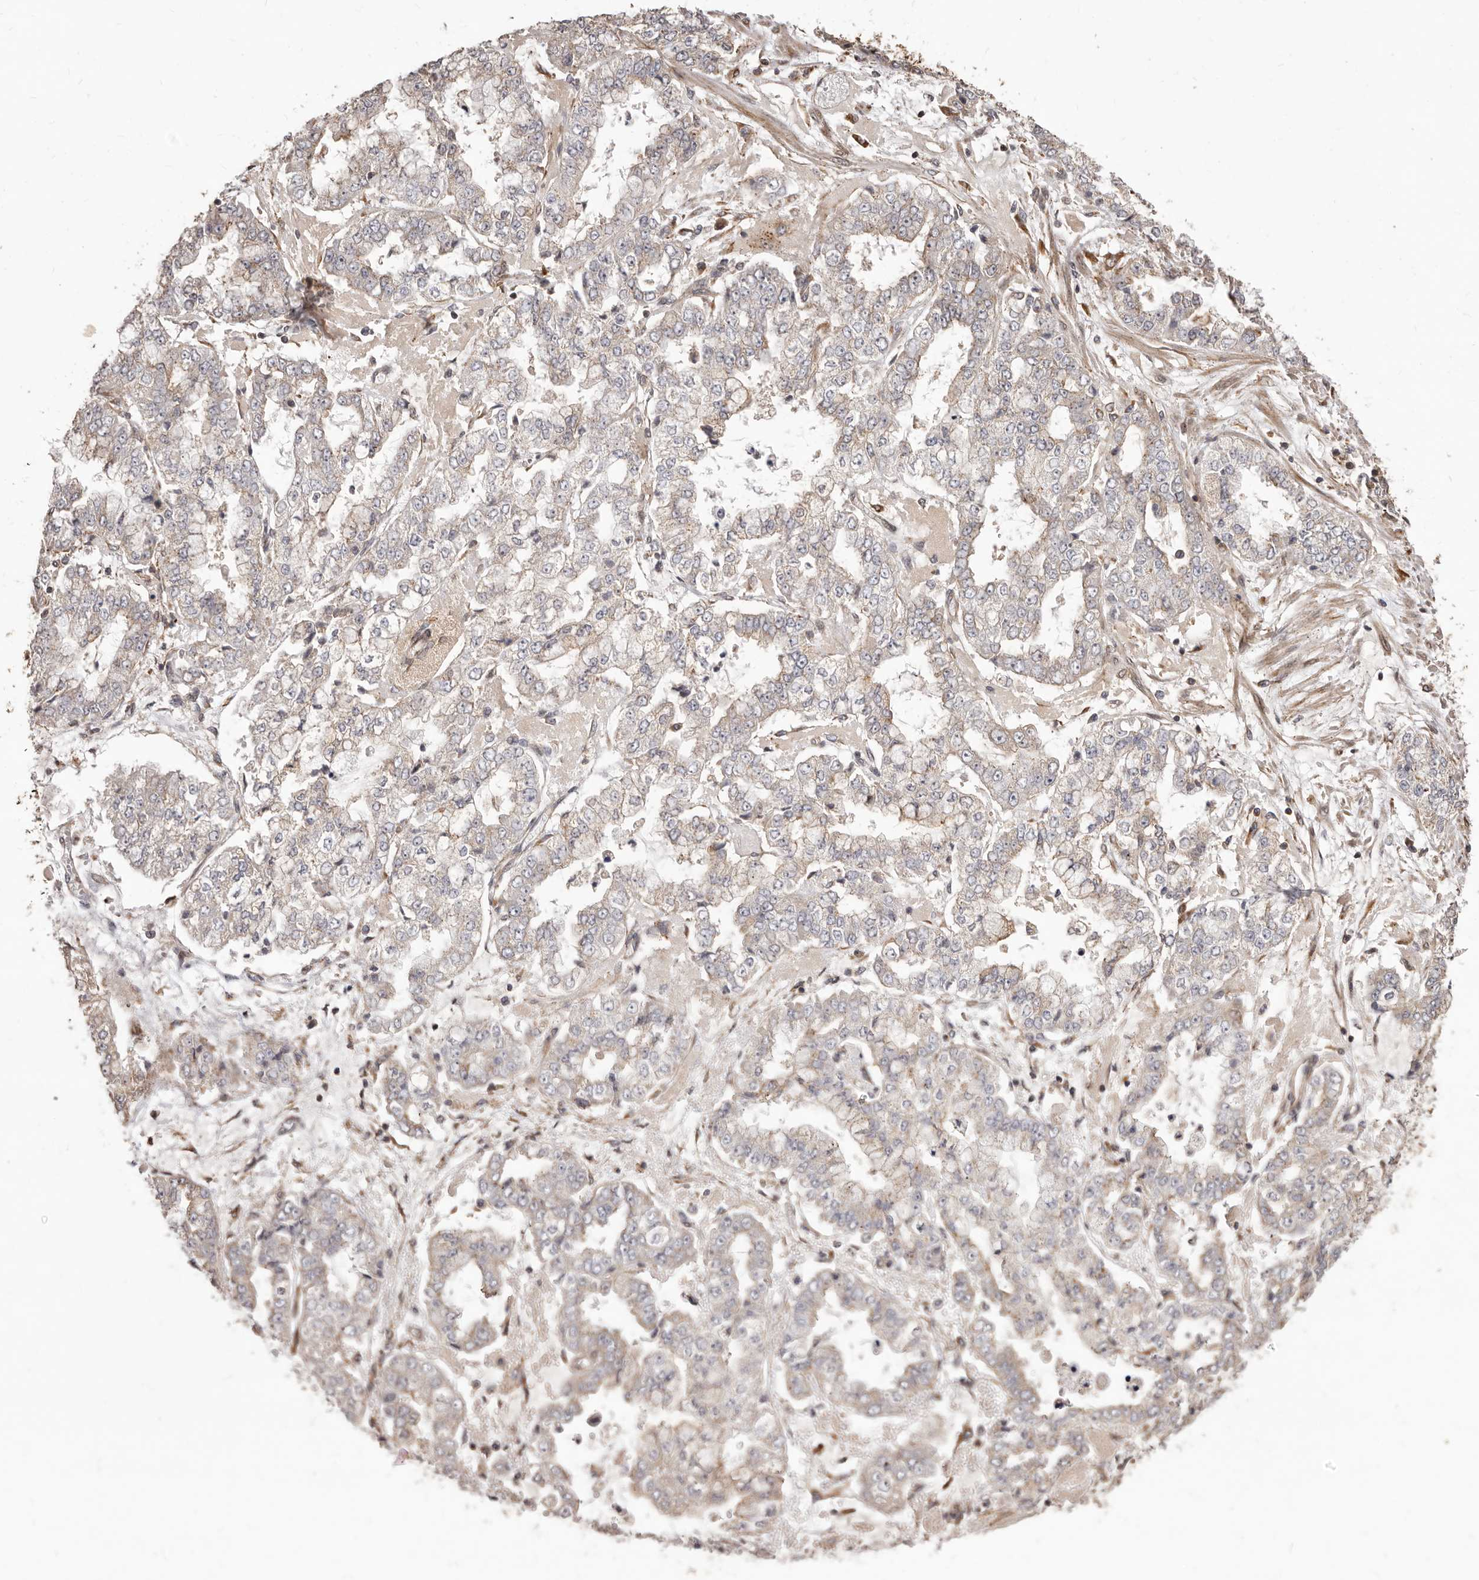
{"staining": {"intensity": "weak", "quantity": "<25%", "location": "cytoplasmic/membranous"}, "tissue": "stomach cancer", "cell_type": "Tumor cells", "image_type": "cancer", "snomed": [{"axis": "morphology", "description": "Adenocarcinoma, NOS"}, {"axis": "topography", "description": "Stomach"}], "caption": "IHC photomicrograph of neoplastic tissue: human stomach cancer stained with DAB exhibits no significant protein positivity in tumor cells.", "gene": "MTO1", "patient": {"sex": "male", "age": 76}}